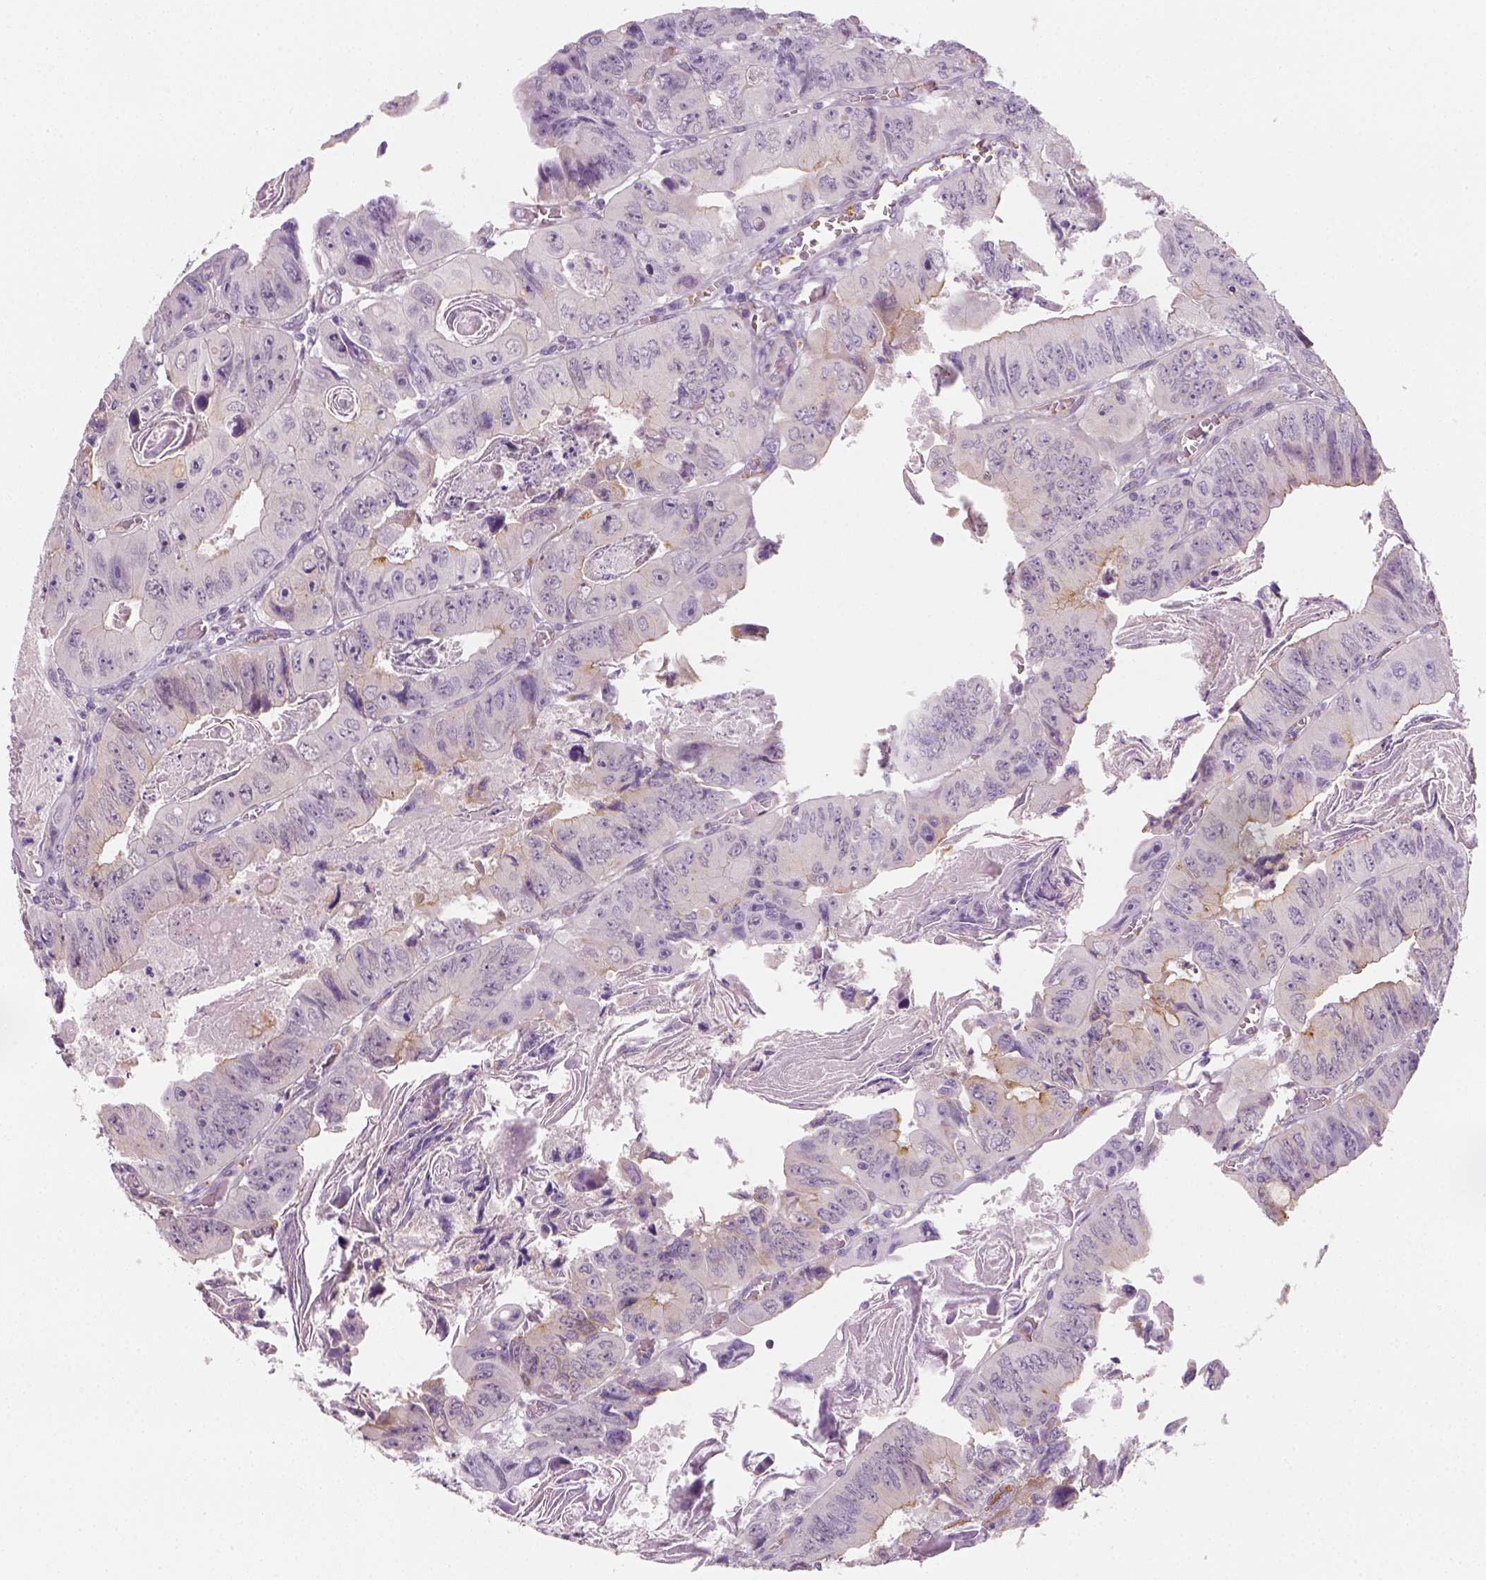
{"staining": {"intensity": "negative", "quantity": "none", "location": "none"}, "tissue": "colorectal cancer", "cell_type": "Tumor cells", "image_type": "cancer", "snomed": [{"axis": "morphology", "description": "Adenocarcinoma, NOS"}, {"axis": "topography", "description": "Colon"}], "caption": "DAB immunohistochemical staining of human colorectal adenocarcinoma displays no significant positivity in tumor cells. (Brightfield microscopy of DAB immunohistochemistry at high magnification).", "gene": "FAM163B", "patient": {"sex": "female", "age": 84}}